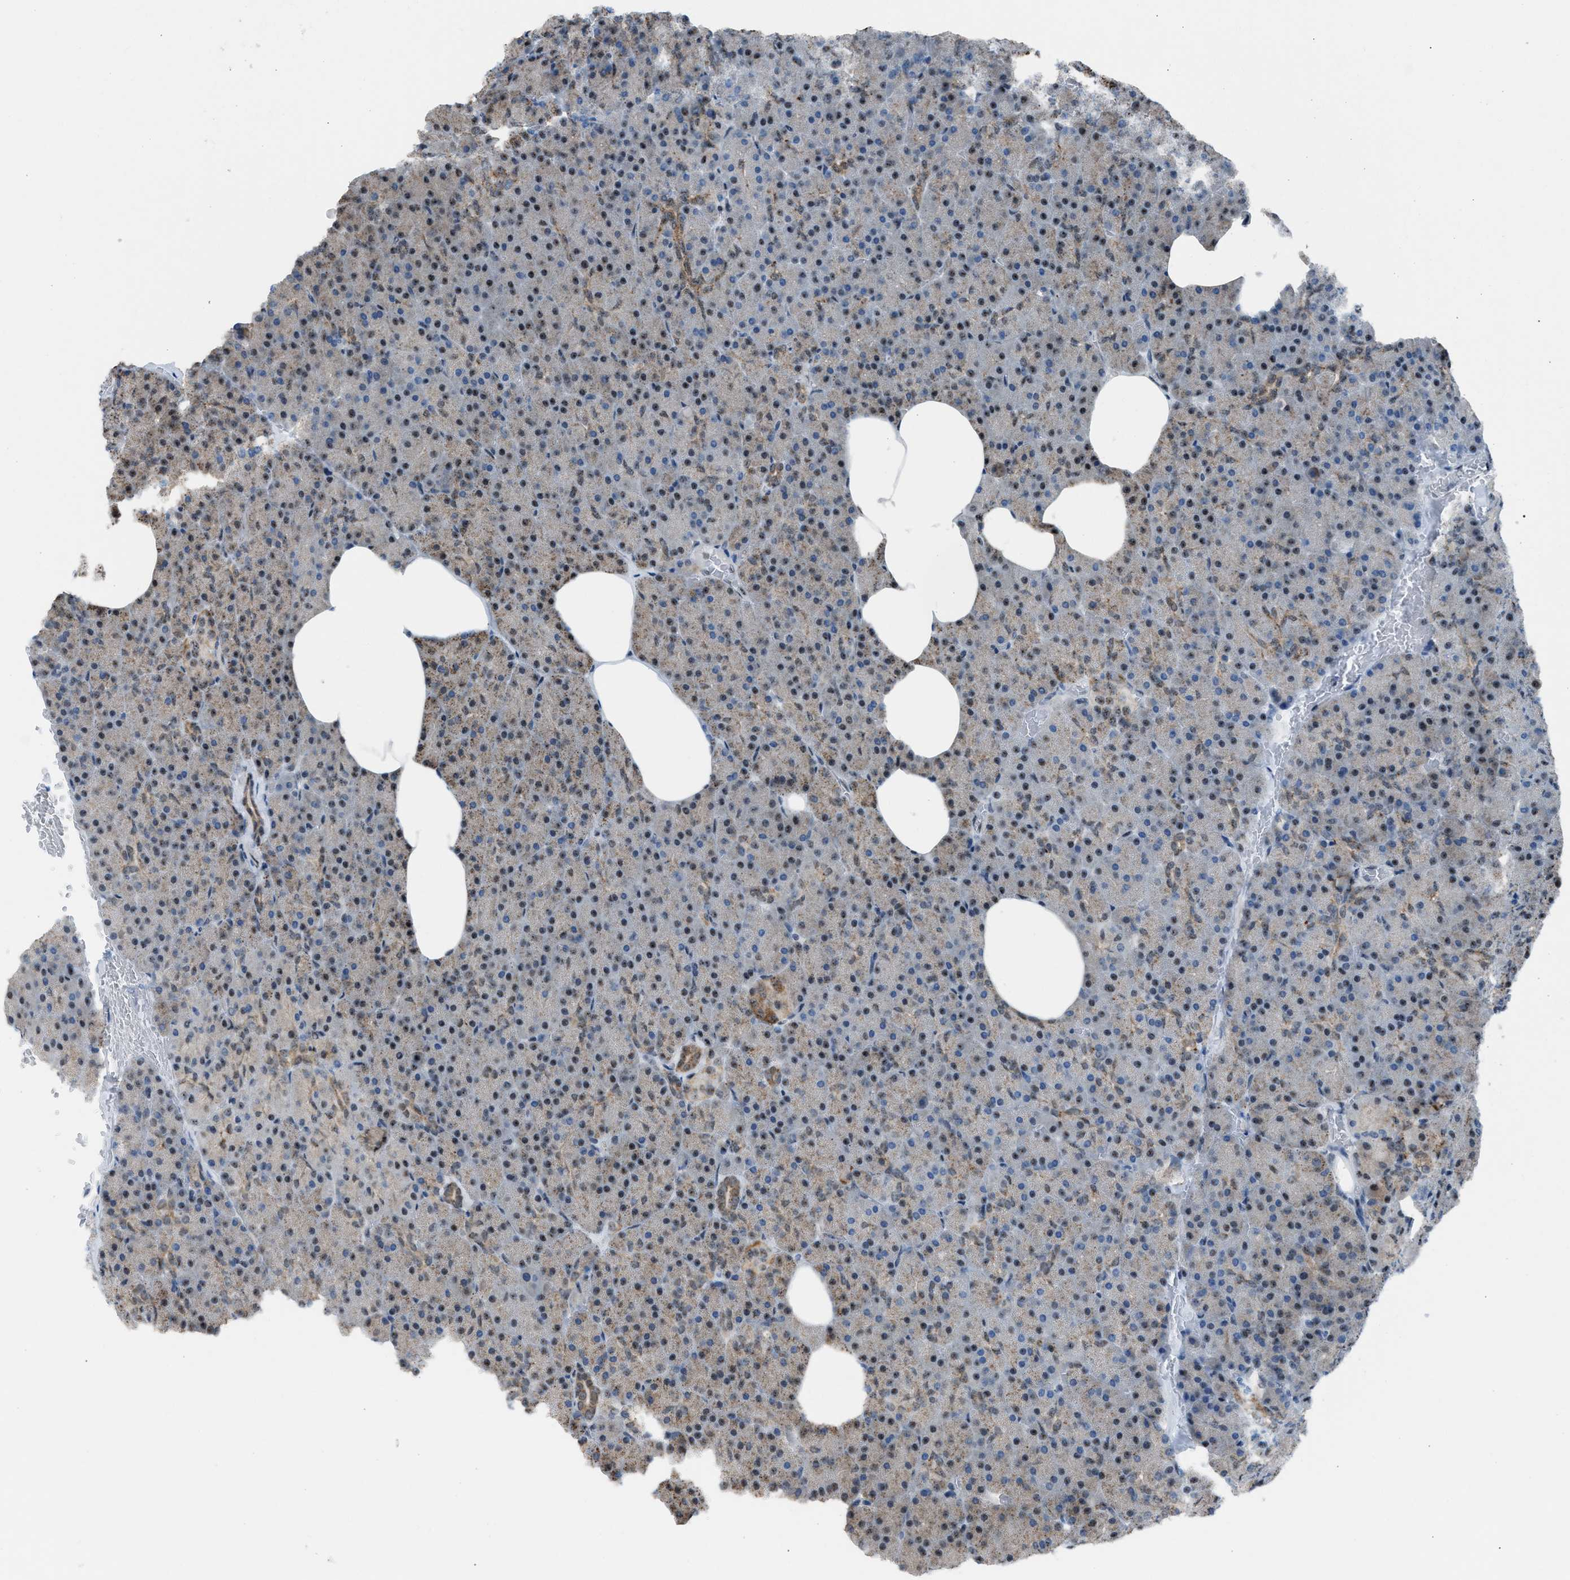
{"staining": {"intensity": "moderate", "quantity": "25%-75%", "location": "cytoplasmic/membranous,nuclear"}, "tissue": "pancreas", "cell_type": "Exocrine glandular cells", "image_type": "normal", "snomed": [{"axis": "morphology", "description": "Normal tissue, NOS"}, {"axis": "topography", "description": "Pancreas"}], "caption": "Pancreas was stained to show a protein in brown. There is medium levels of moderate cytoplasmic/membranous,nuclear positivity in approximately 25%-75% of exocrine glandular cells. (Brightfield microscopy of DAB IHC at high magnification).", "gene": "CENPP", "patient": {"sex": "female", "age": 35}}